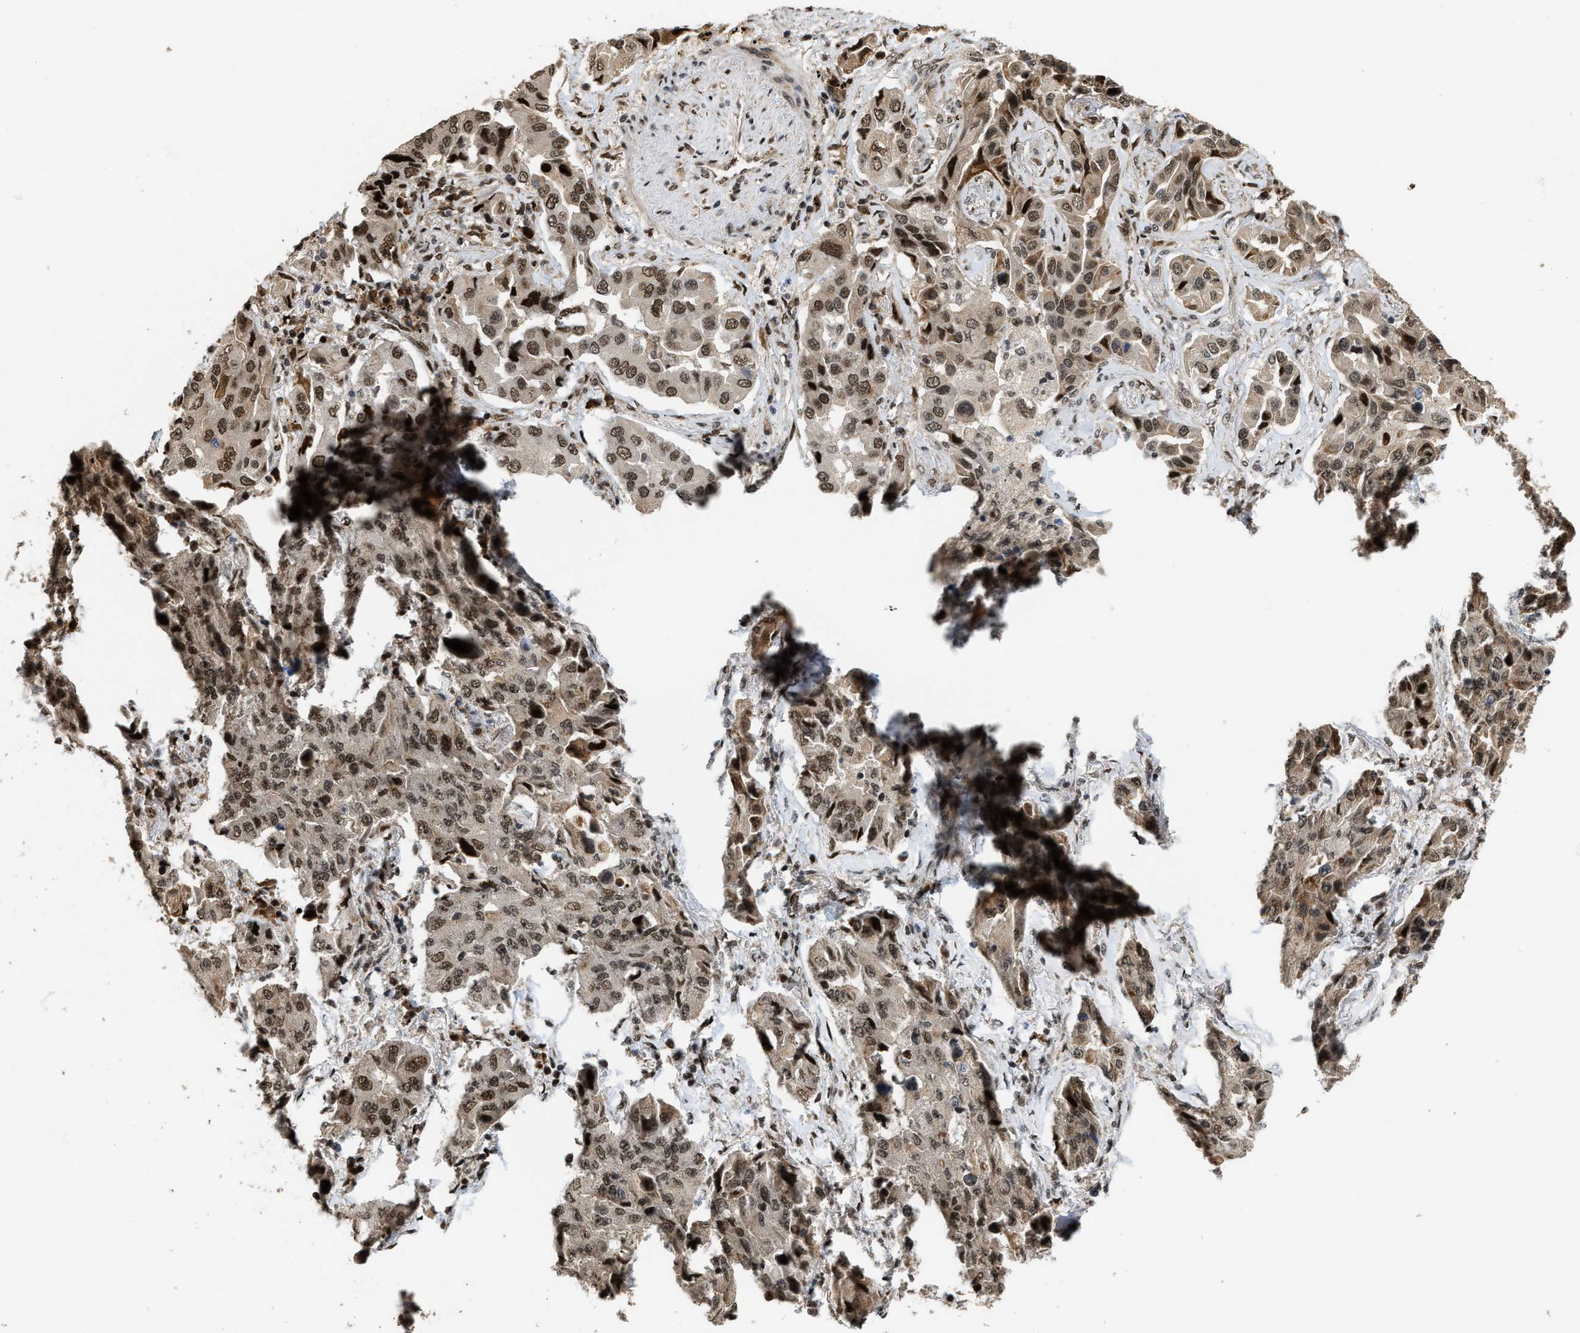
{"staining": {"intensity": "moderate", "quantity": ">75%", "location": "nuclear"}, "tissue": "lung cancer", "cell_type": "Tumor cells", "image_type": "cancer", "snomed": [{"axis": "morphology", "description": "Adenocarcinoma, NOS"}, {"axis": "topography", "description": "Lung"}], "caption": "Protein expression by IHC displays moderate nuclear staining in approximately >75% of tumor cells in lung adenocarcinoma.", "gene": "SERTAD2", "patient": {"sex": "female", "age": 65}}